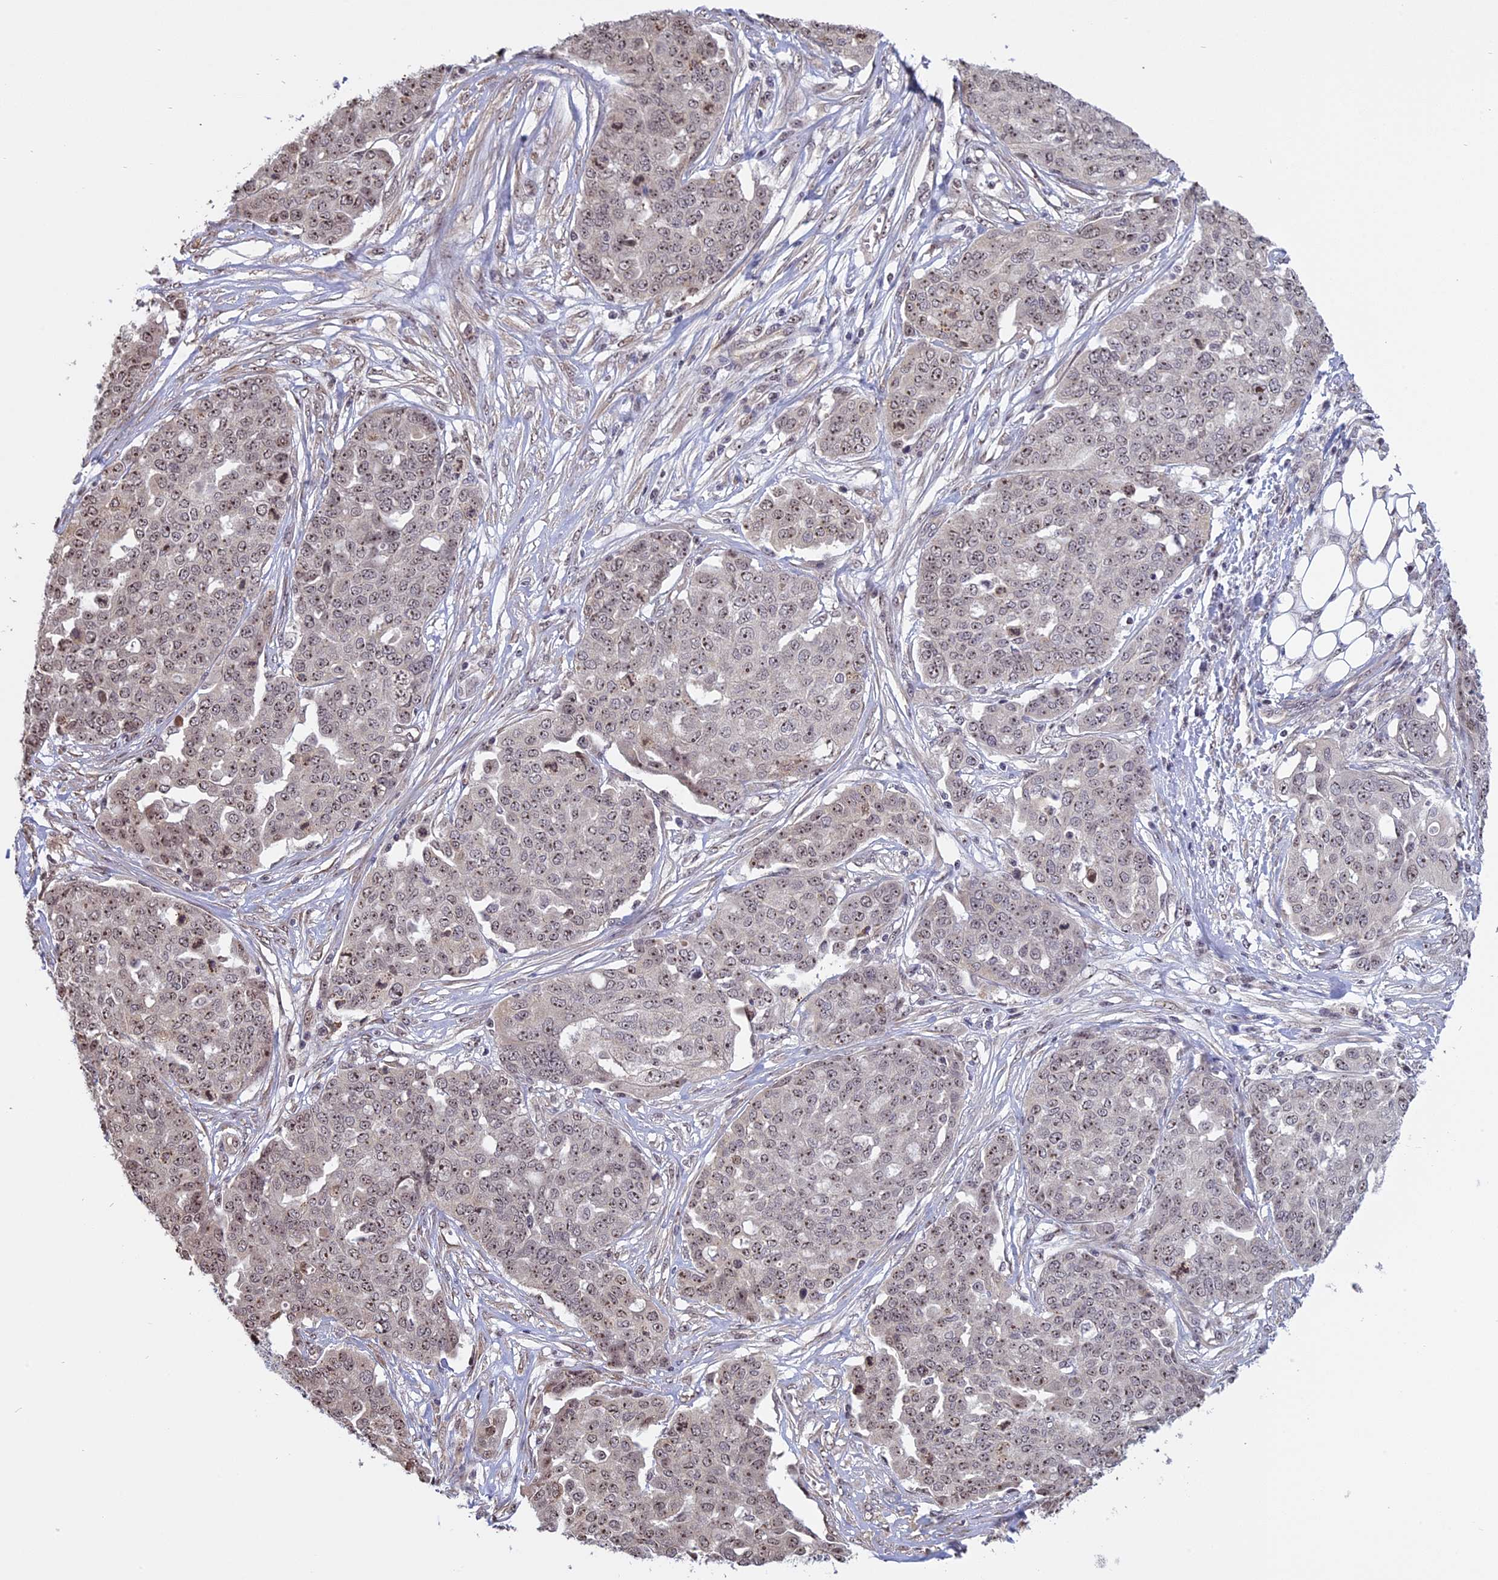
{"staining": {"intensity": "weak", "quantity": "25%-75%", "location": "nuclear"}, "tissue": "ovarian cancer", "cell_type": "Tumor cells", "image_type": "cancer", "snomed": [{"axis": "morphology", "description": "Cystadenocarcinoma, serous, NOS"}, {"axis": "topography", "description": "Soft tissue"}, {"axis": "topography", "description": "Ovary"}], "caption": "About 25%-75% of tumor cells in serous cystadenocarcinoma (ovarian) demonstrate weak nuclear protein expression as visualized by brown immunohistochemical staining.", "gene": "MGA", "patient": {"sex": "female", "age": 57}}